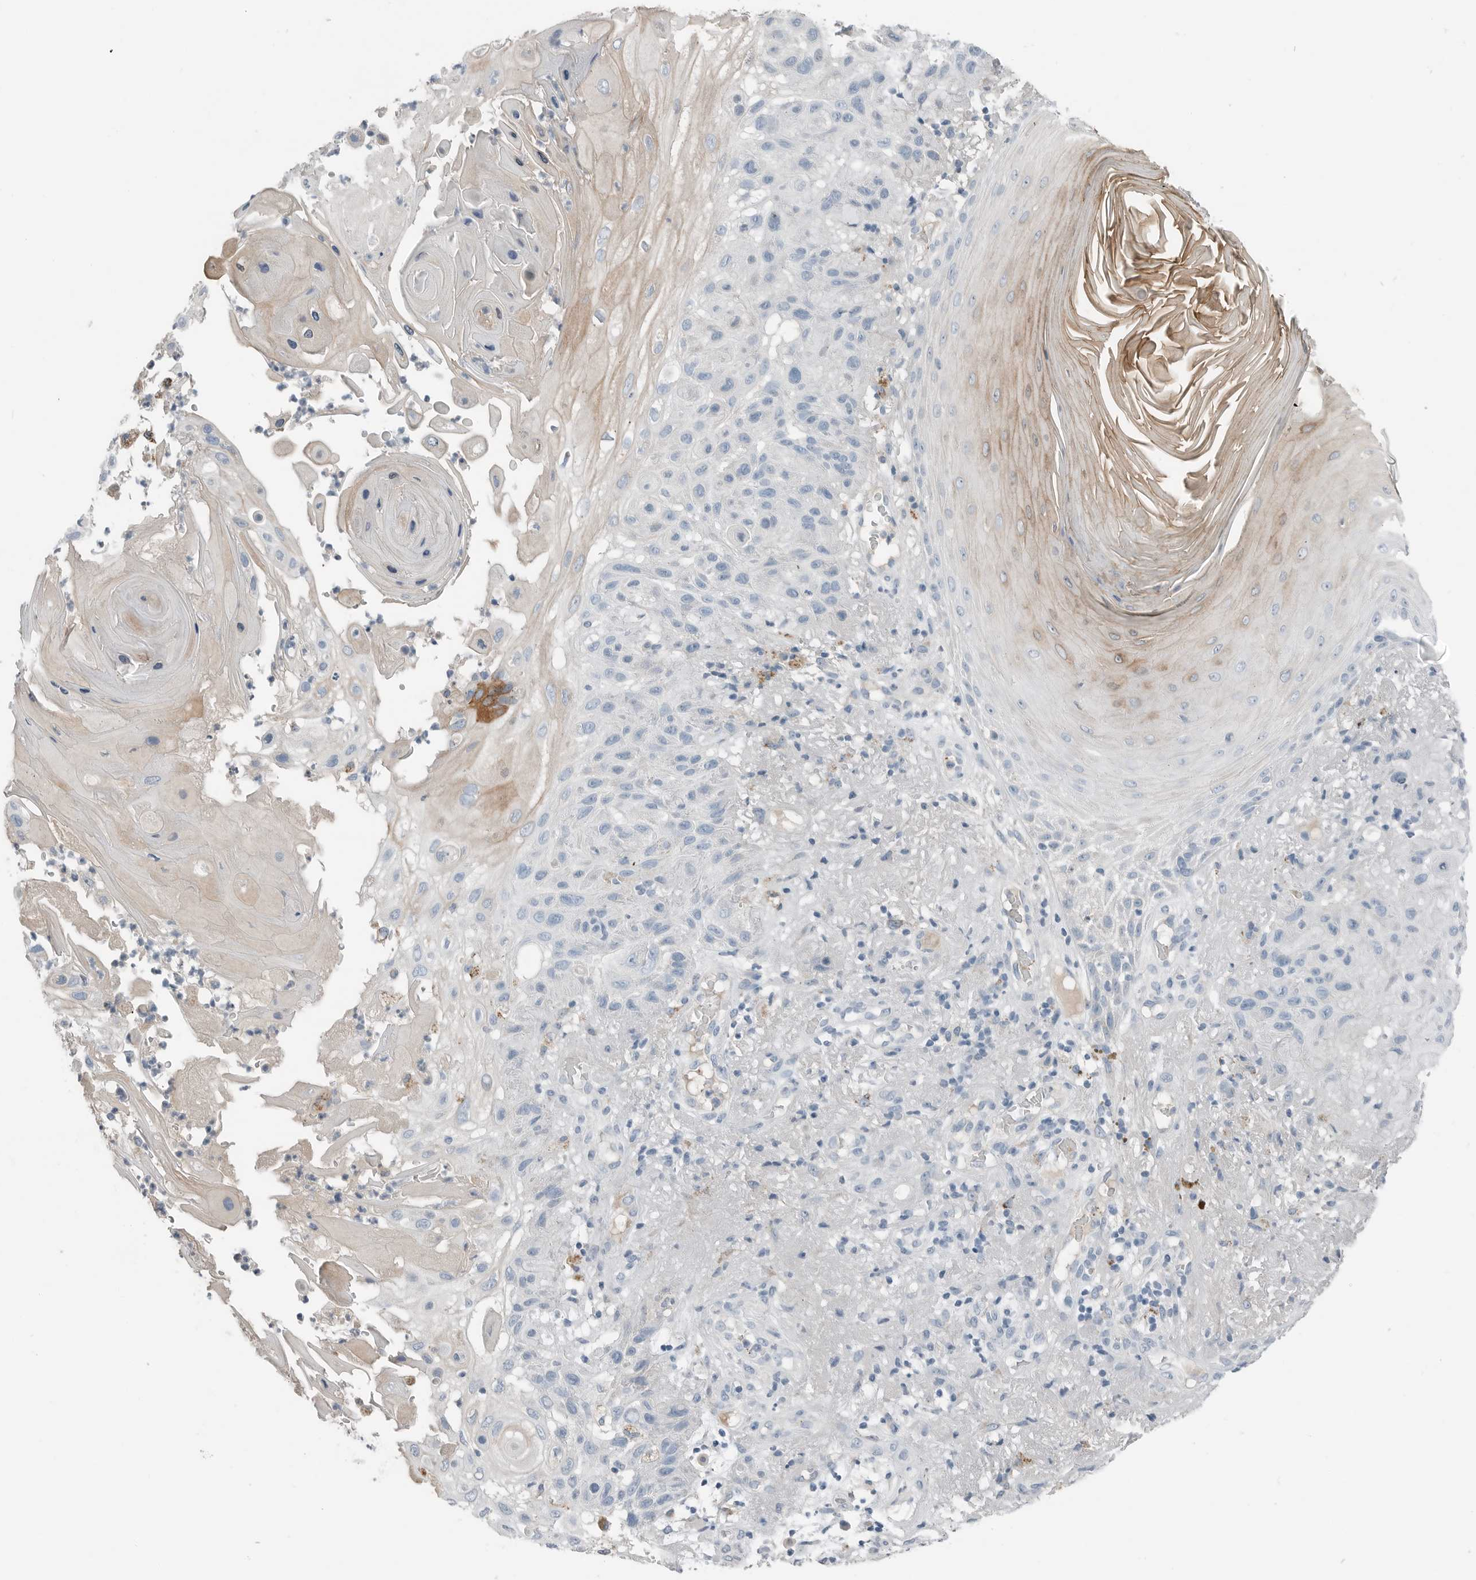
{"staining": {"intensity": "negative", "quantity": "none", "location": "none"}, "tissue": "skin cancer", "cell_type": "Tumor cells", "image_type": "cancer", "snomed": [{"axis": "morphology", "description": "Normal tissue, NOS"}, {"axis": "morphology", "description": "Squamous cell carcinoma, NOS"}, {"axis": "topography", "description": "Skin"}], "caption": "Immunohistochemical staining of human skin squamous cell carcinoma displays no significant expression in tumor cells. The staining was performed using DAB (3,3'-diaminobenzidine) to visualize the protein expression in brown, while the nuclei were stained in blue with hematoxylin (Magnification: 20x).", "gene": "SERPINB7", "patient": {"sex": "female", "age": 96}}